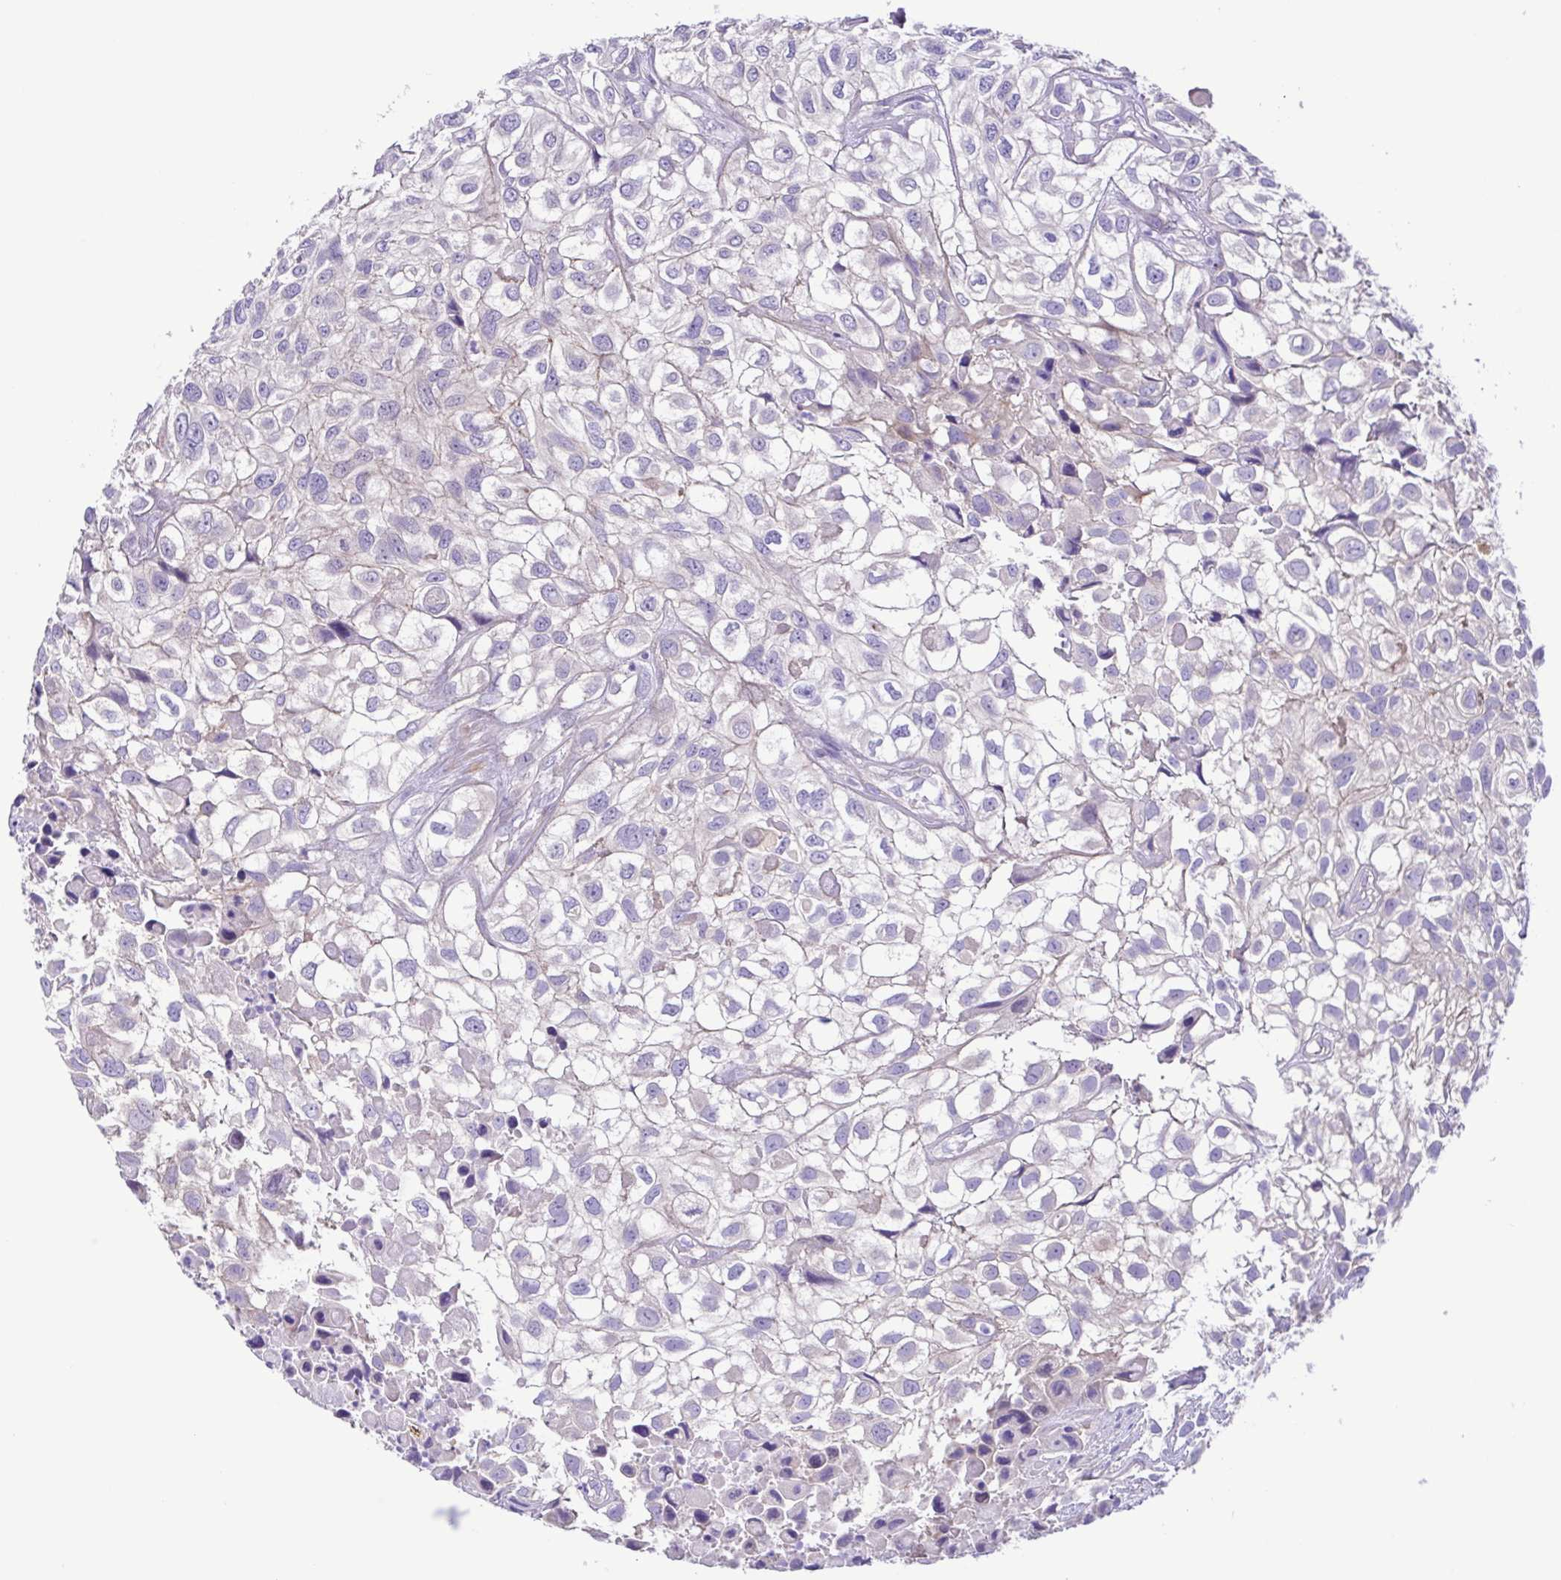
{"staining": {"intensity": "negative", "quantity": "none", "location": "none"}, "tissue": "urothelial cancer", "cell_type": "Tumor cells", "image_type": "cancer", "snomed": [{"axis": "morphology", "description": "Urothelial carcinoma, High grade"}, {"axis": "topography", "description": "Urinary bladder"}], "caption": "Tumor cells show no significant protein staining in urothelial cancer.", "gene": "ISM2", "patient": {"sex": "male", "age": 56}}